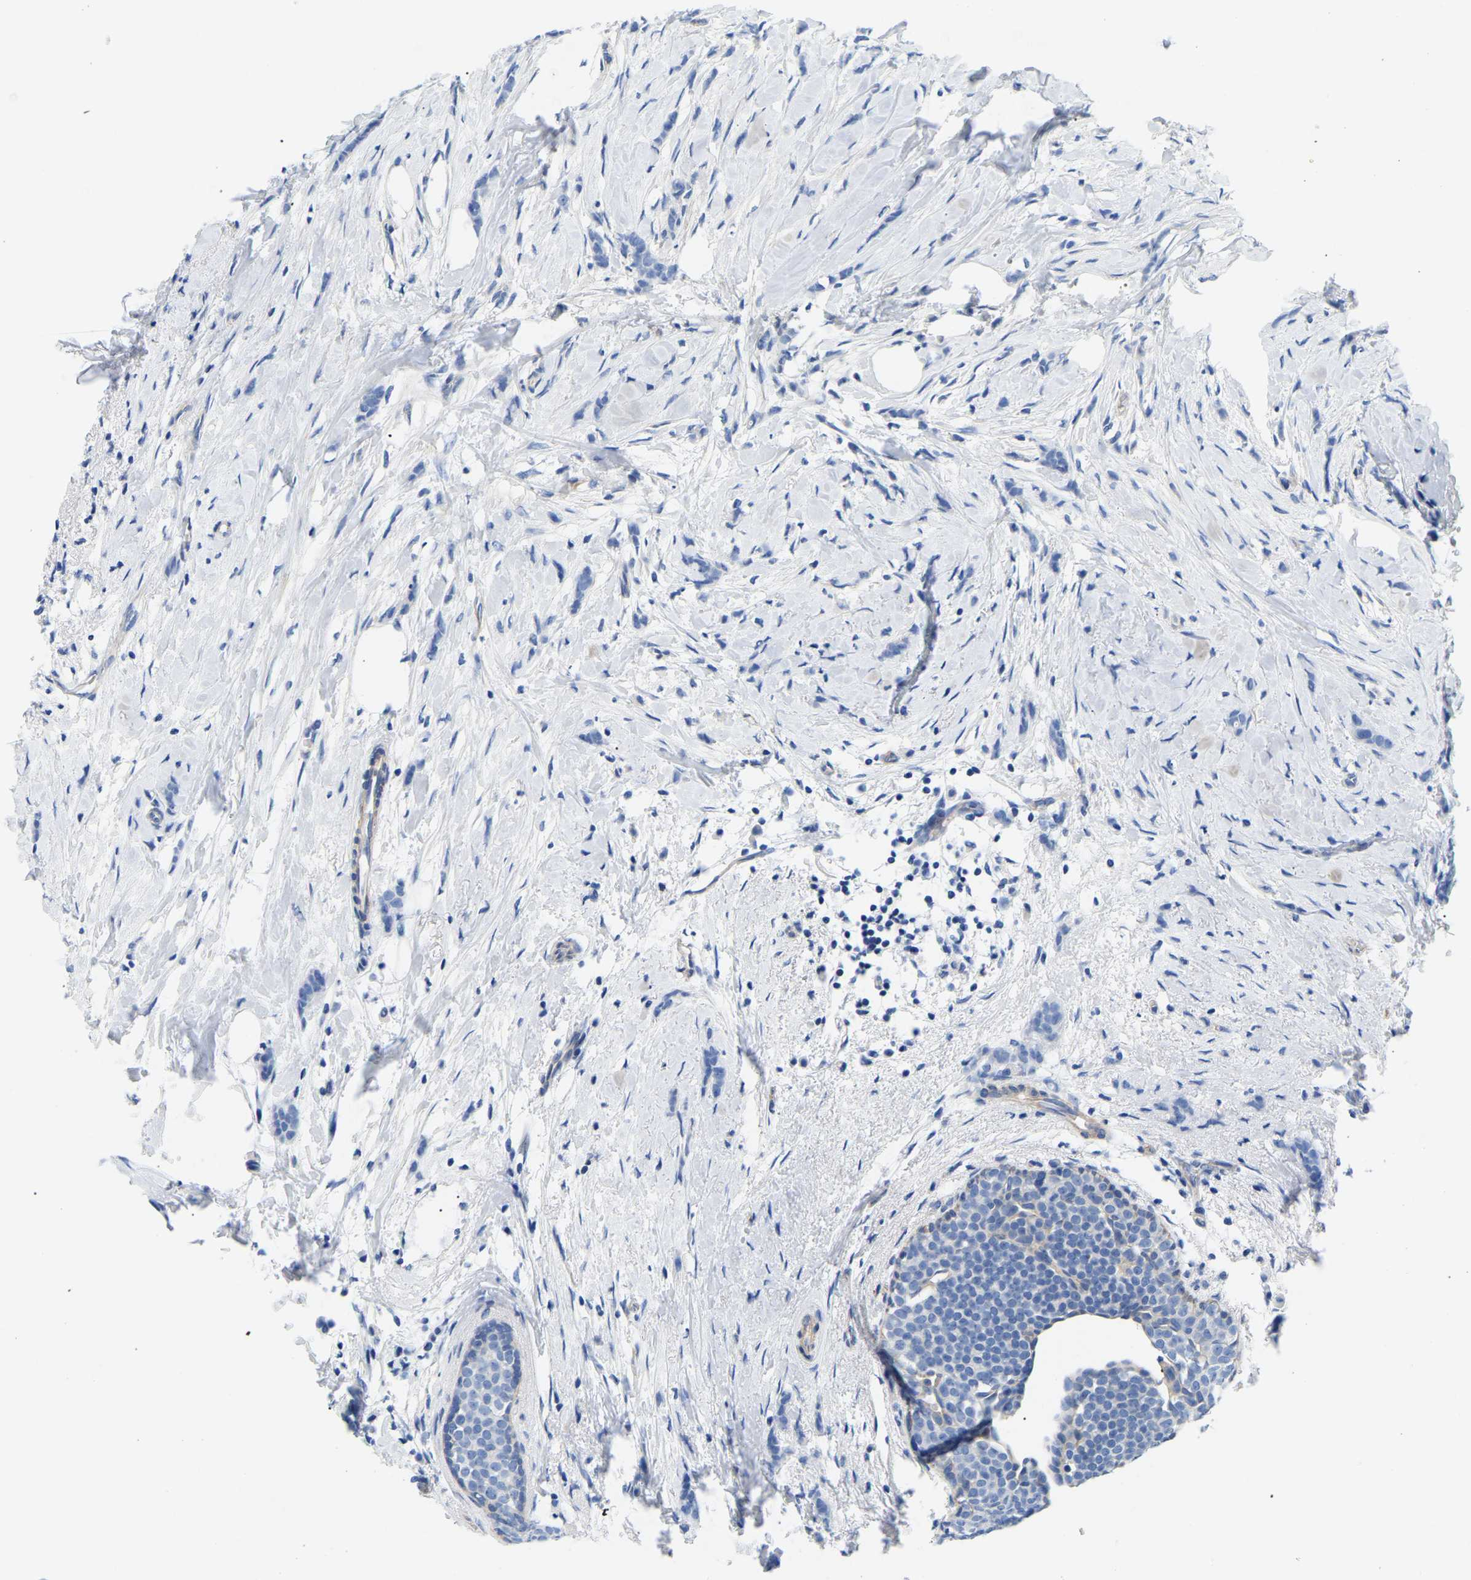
{"staining": {"intensity": "negative", "quantity": "none", "location": "none"}, "tissue": "breast cancer", "cell_type": "Tumor cells", "image_type": "cancer", "snomed": [{"axis": "morphology", "description": "Lobular carcinoma, in situ"}, {"axis": "morphology", "description": "Lobular carcinoma"}, {"axis": "topography", "description": "Breast"}], "caption": "Tumor cells show no significant expression in lobular carcinoma in situ (breast).", "gene": "UPK3A", "patient": {"sex": "female", "age": 41}}